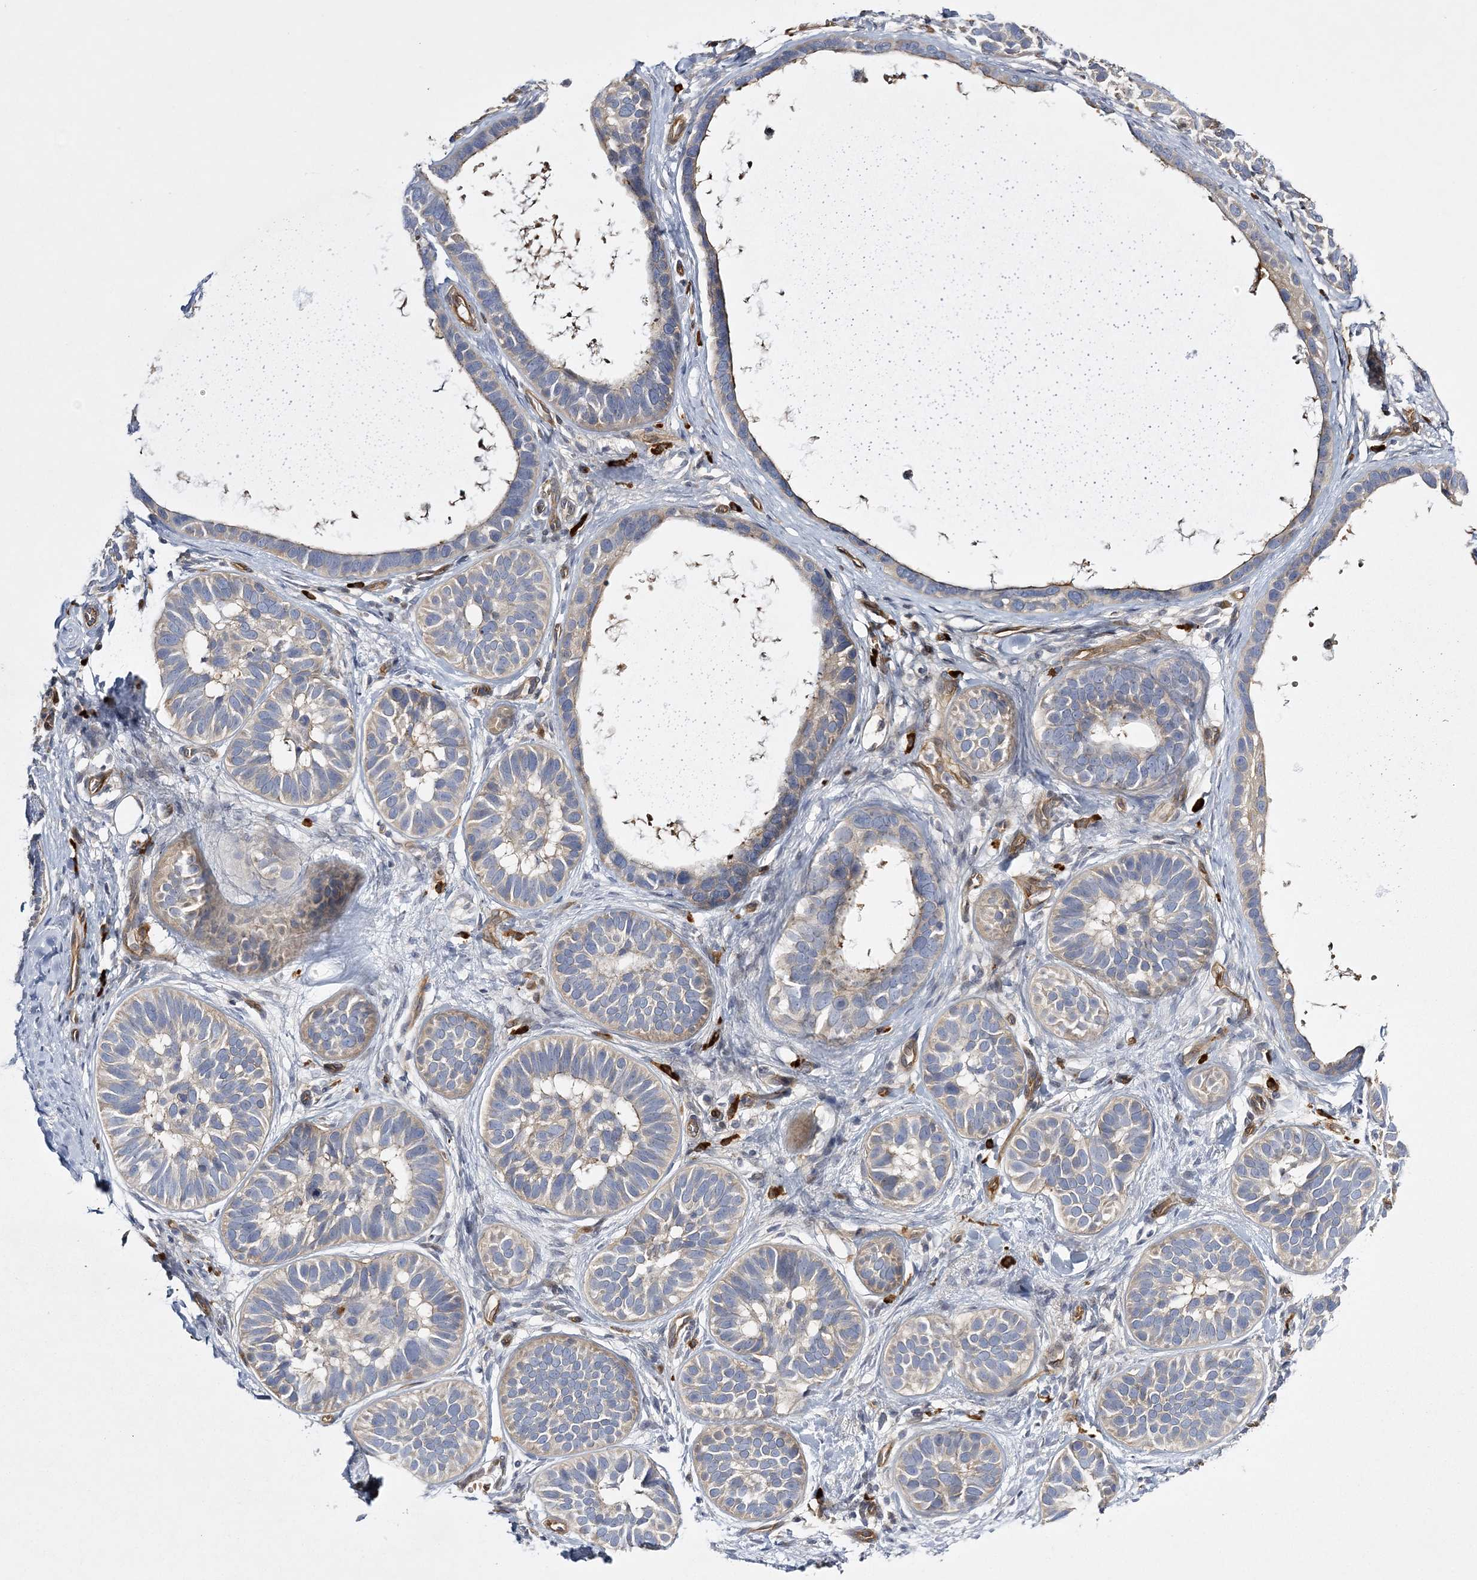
{"staining": {"intensity": "weak", "quantity": "25%-75%", "location": "cytoplasmic/membranous"}, "tissue": "skin cancer", "cell_type": "Tumor cells", "image_type": "cancer", "snomed": [{"axis": "morphology", "description": "Basal cell carcinoma"}, {"axis": "topography", "description": "Skin"}], "caption": "The image displays staining of skin cancer, revealing weak cytoplasmic/membranous protein positivity (brown color) within tumor cells.", "gene": "CALN1", "patient": {"sex": "male", "age": 62}}